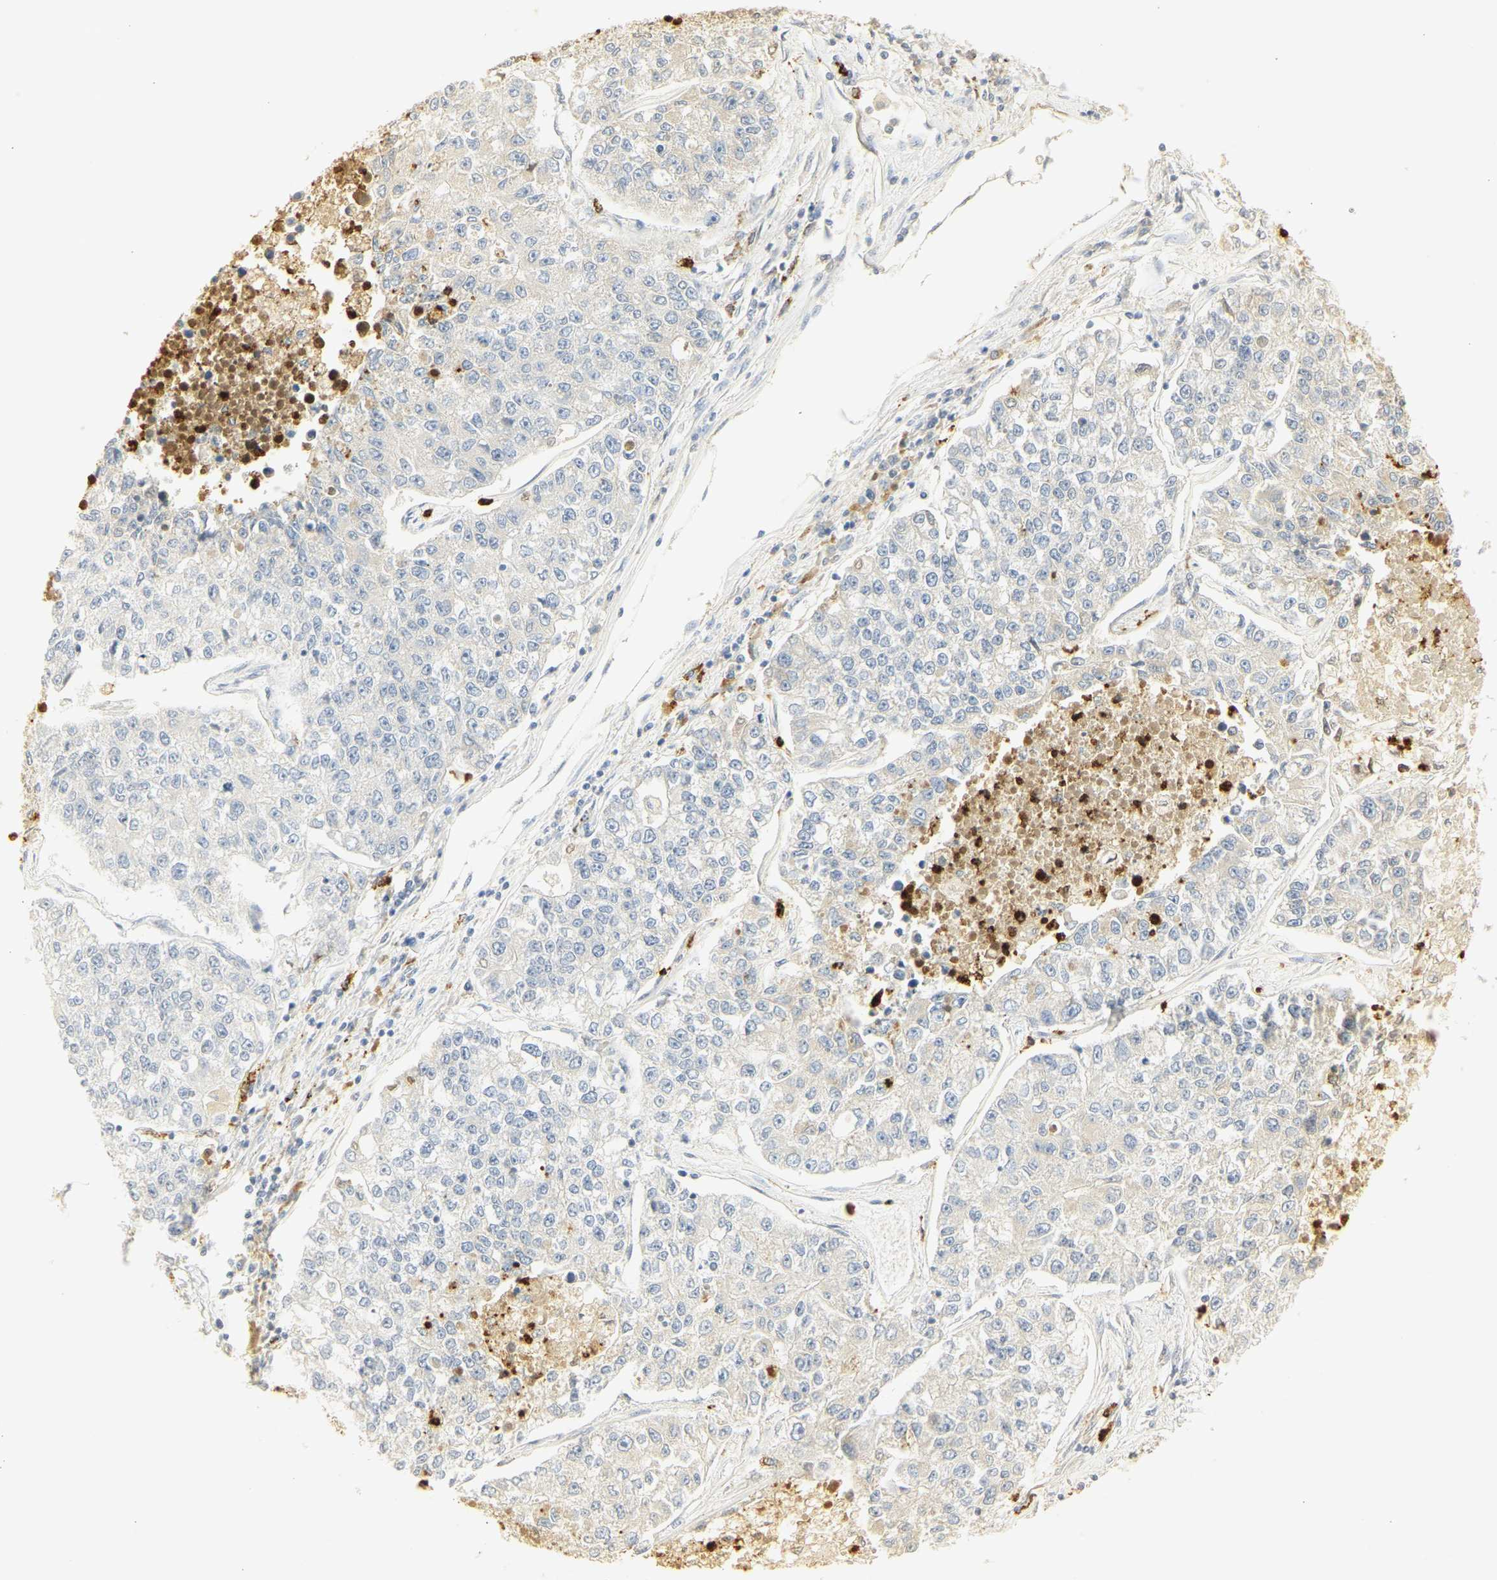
{"staining": {"intensity": "negative", "quantity": "none", "location": "none"}, "tissue": "lung cancer", "cell_type": "Tumor cells", "image_type": "cancer", "snomed": [{"axis": "morphology", "description": "Adenocarcinoma, NOS"}, {"axis": "topography", "description": "Lung"}], "caption": "IHC image of human lung cancer (adenocarcinoma) stained for a protein (brown), which displays no positivity in tumor cells.", "gene": "MPO", "patient": {"sex": "male", "age": 49}}